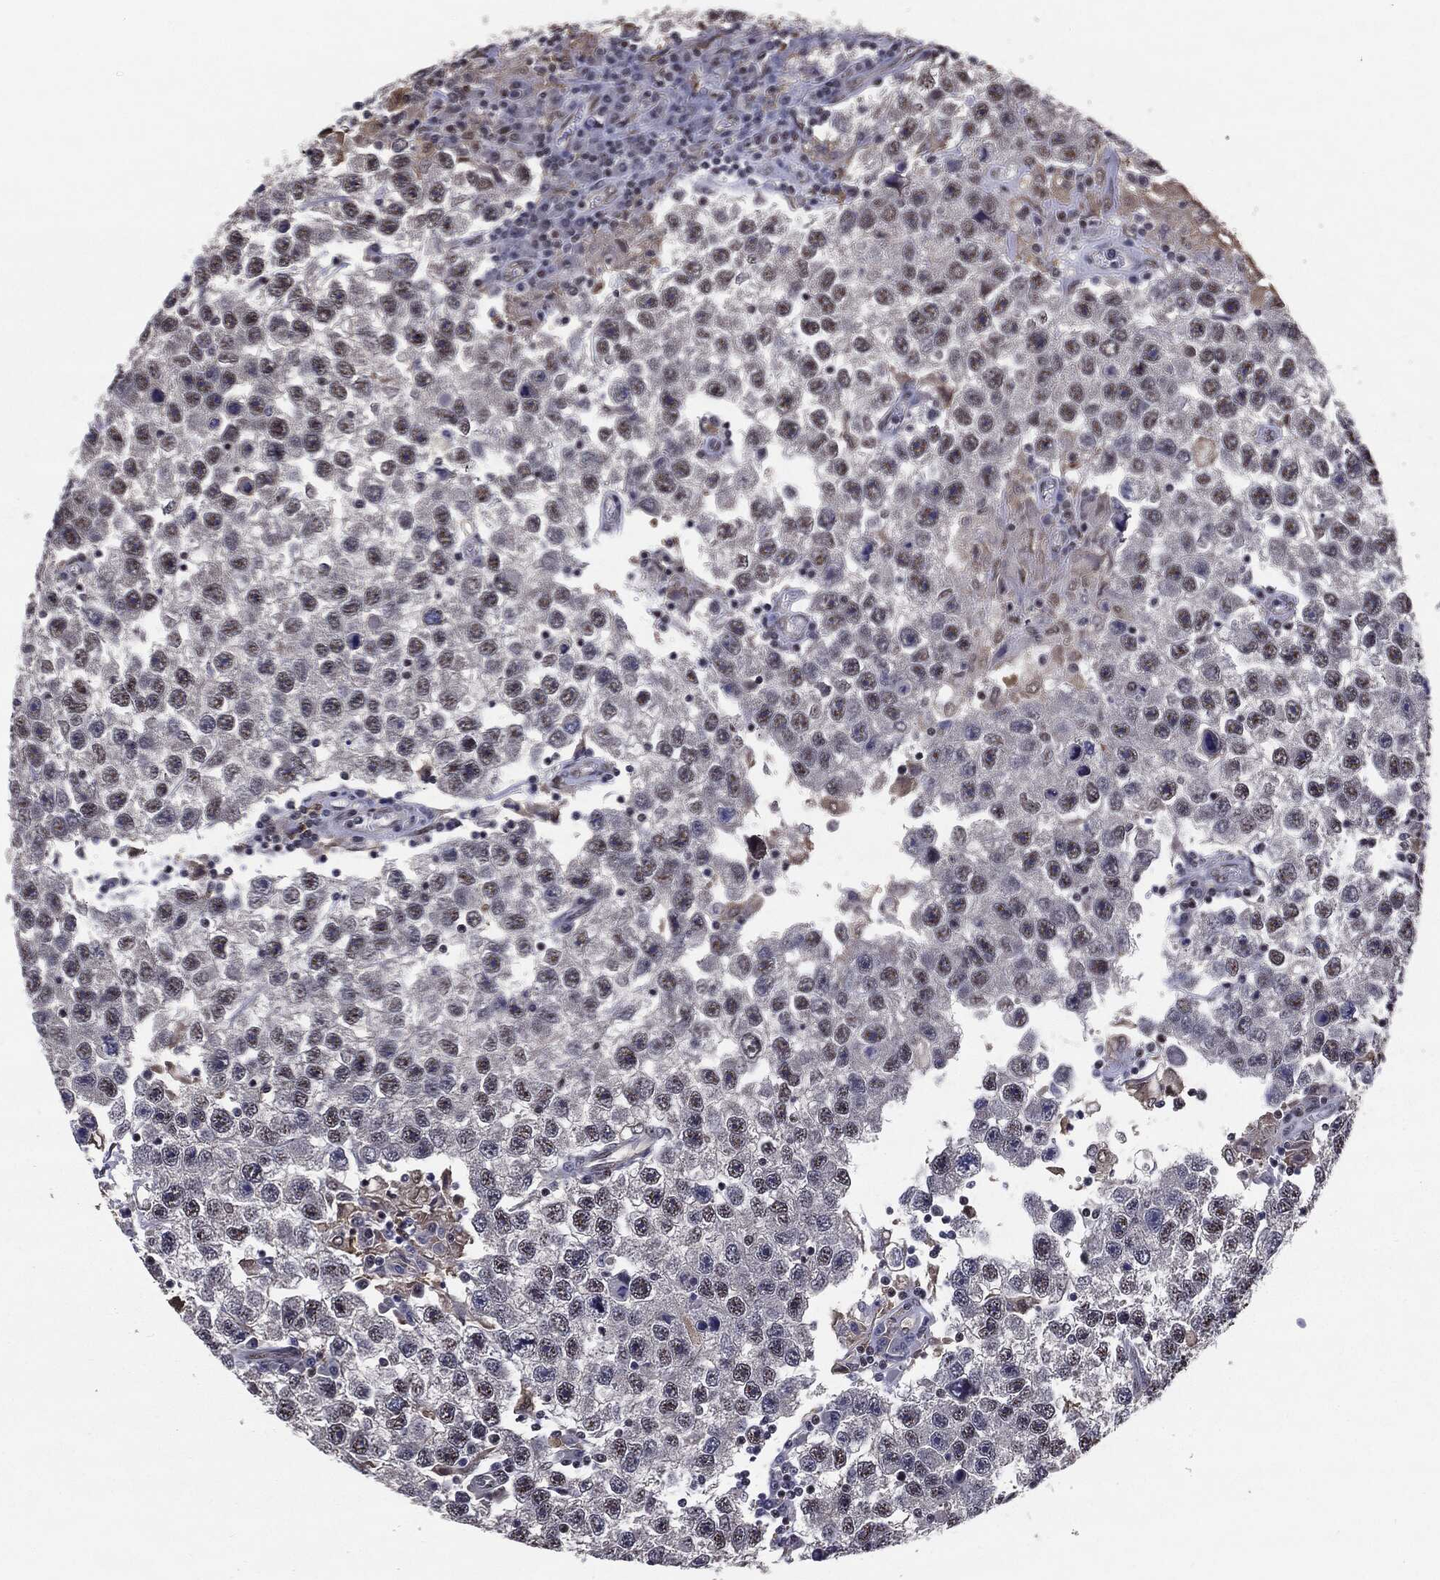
{"staining": {"intensity": "negative", "quantity": "none", "location": "none"}, "tissue": "testis cancer", "cell_type": "Tumor cells", "image_type": "cancer", "snomed": [{"axis": "morphology", "description": "Seminoma, NOS"}, {"axis": "topography", "description": "Testis"}], "caption": "Protein analysis of testis cancer displays no significant positivity in tumor cells.", "gene": "JUN", "patient": {"sex": "male", "age": 26}}